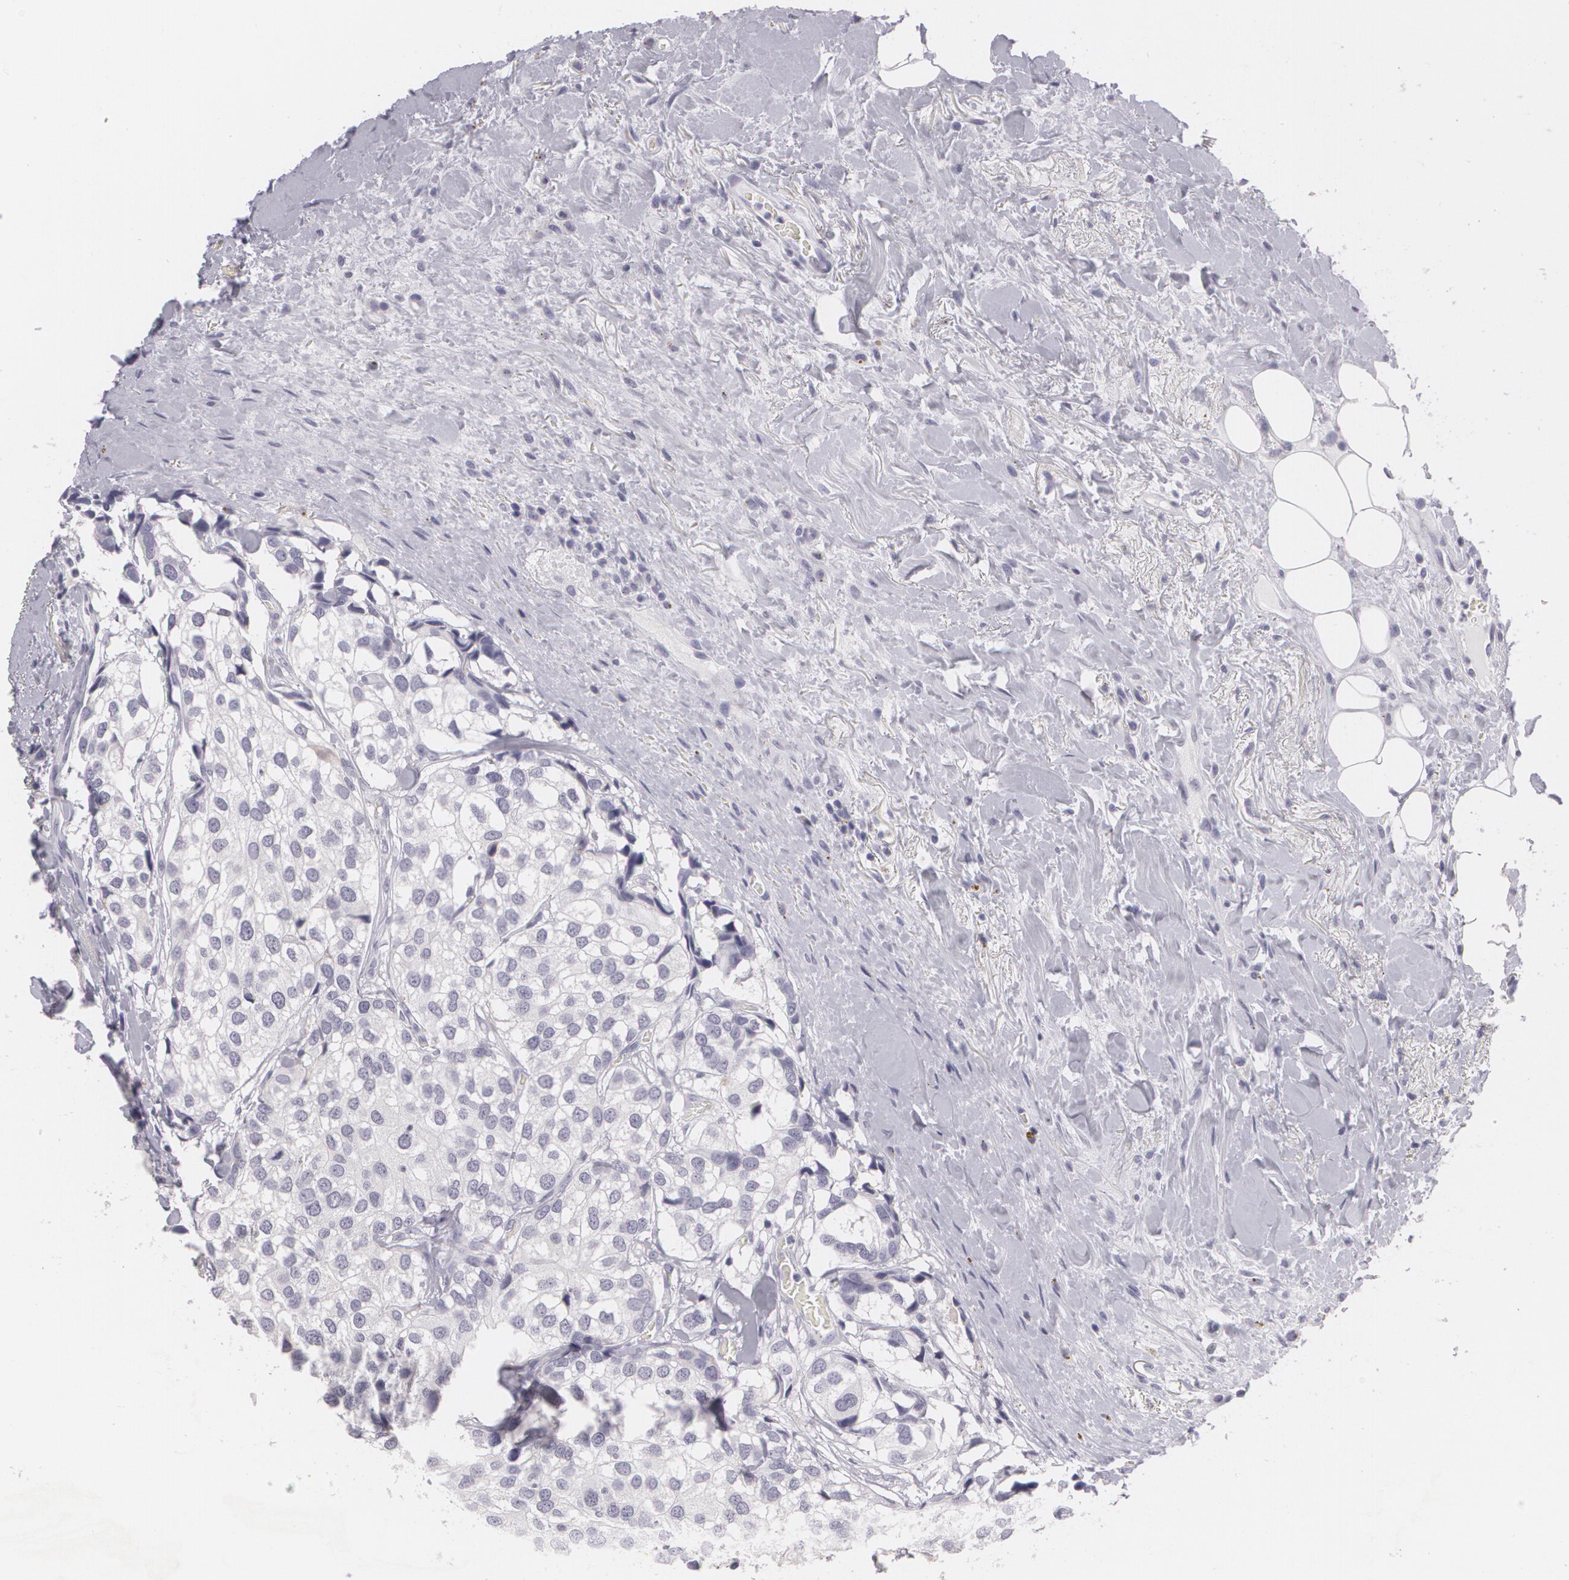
{"staining": {"intensity": "negative", "quantity": "none", "location": "none"}, "tissue": "breast cancer", "cell_type": "Tumor cells", "image_type": "cancer", "snomed": [{"axis": "morphology", "description": "Duct carcinoma"}, {"axis": "topography", "description": "Breast"}], "caption": "Breast invasive ductal carcinoma was stained to show a protein in brown. There is no significant expression in tumor cells.", "gene": "MAP2", "patient": {"sex": "female", "age": 68}}